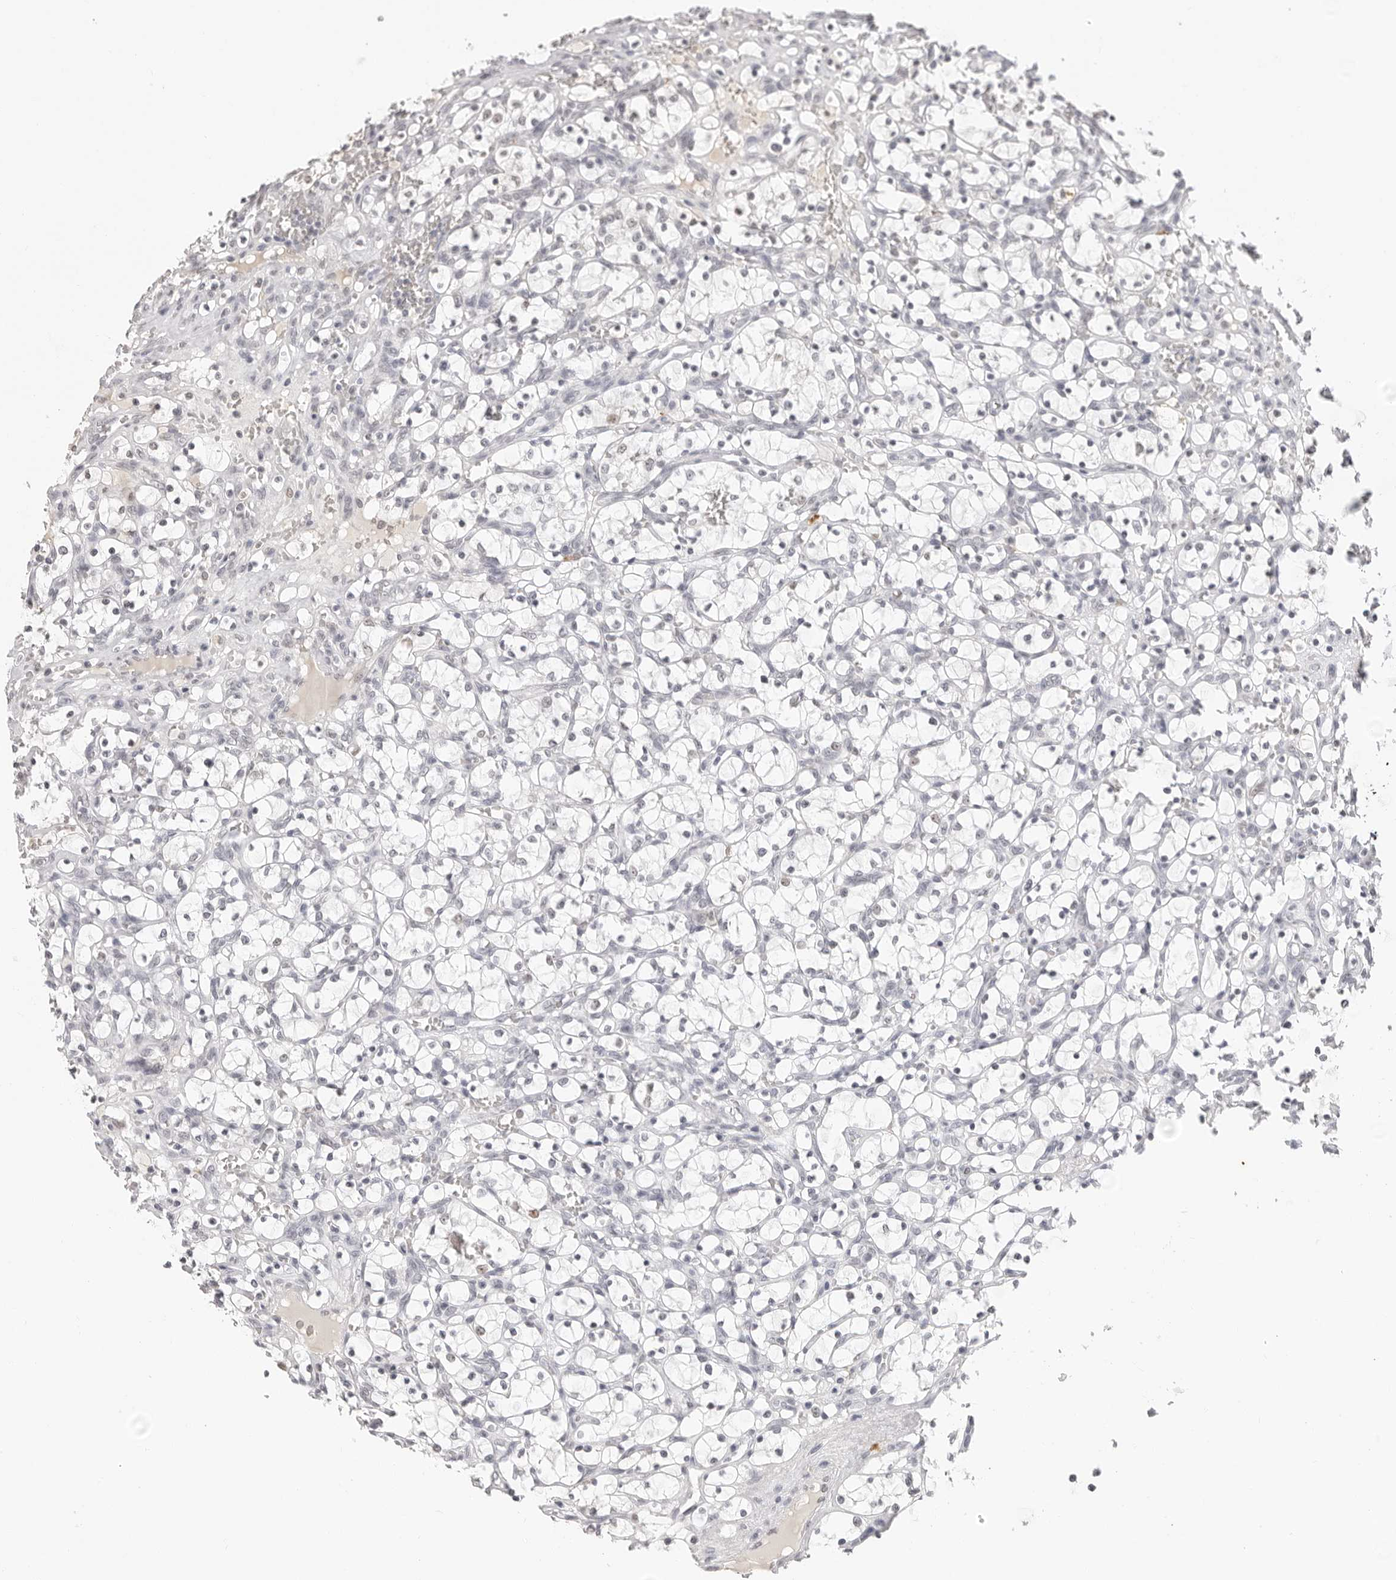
{"staining": {"intensity": "negative", "quantity": "none", "location": "none"}, "tissue": "renal cancer", "cell_type": "Tumor cells", "image_type": "cancer", "snomed": [{"axis": "morphology", "description": "Adenocarcinoma, NOS"}, {"axis": "topography", "description": "Kidney"}], "caption": "A high-resolution photomicrograph shows IHC staining of adenocarcinoma (renal), which shows no significant positivity in tumor cells.", "gene": "MSH6", "patient": {"sex": "female", "age": 69}}